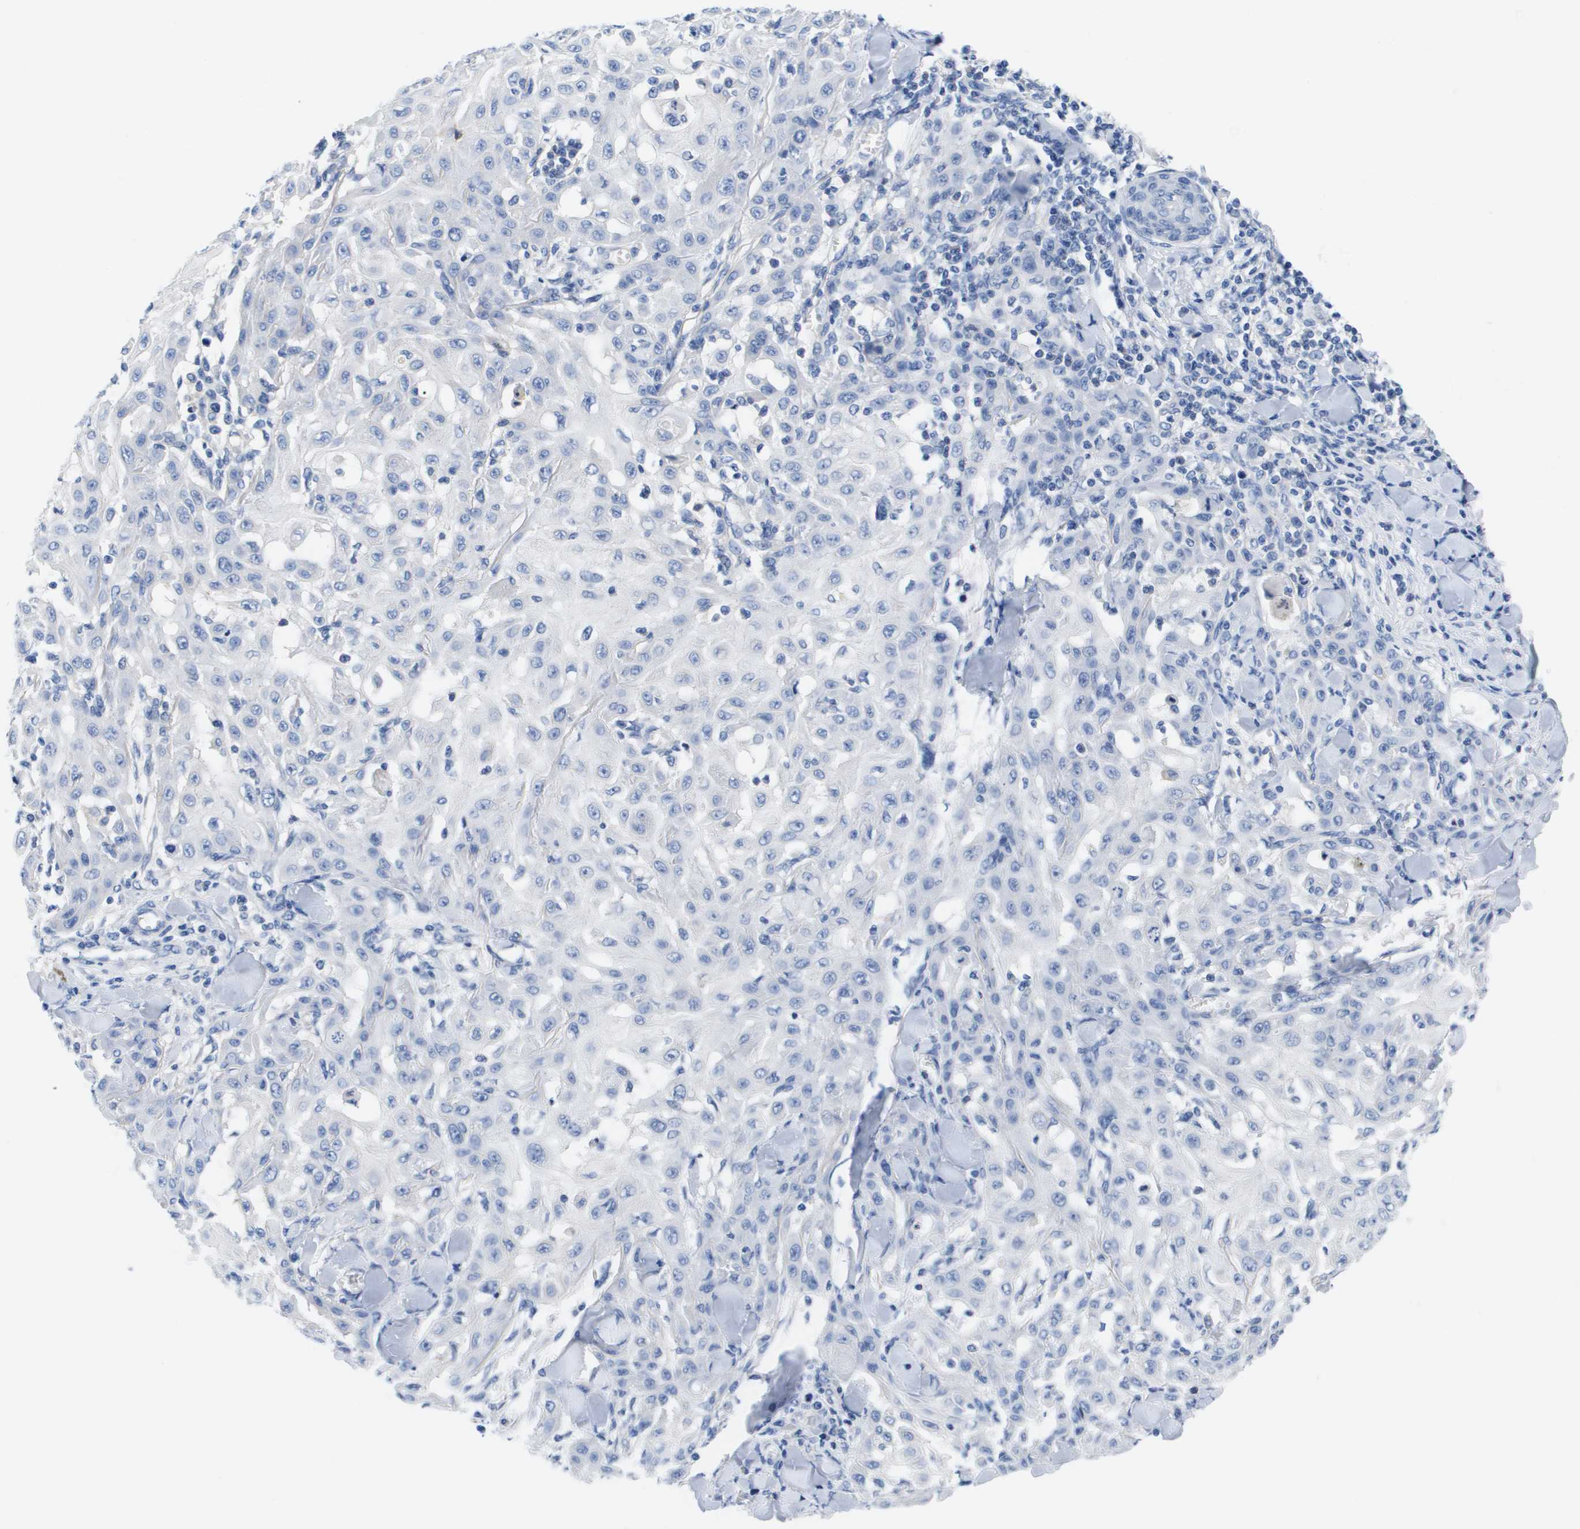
{"staining": {"intensity": "negative", "quantity": "none", "location": "none"}, "tissue": "skin cancer", "cell_type": "Tumor cells", "image_type": "cancer", "snomed": [{"axis": "morphology", "description": "Squamous cell carcinoma in situ, NOS"}, {"axis": "morphology", "description": "Squamous cell carcinoma, NOS"}, {"axis": "topography", "description": "Skin"}], "caption": "Tumor cells show no significant protein positivity in skin squamous cell carcinoma in situ.", "gene": "APOA1", "patient": {"sex": "male", "age": 93}}